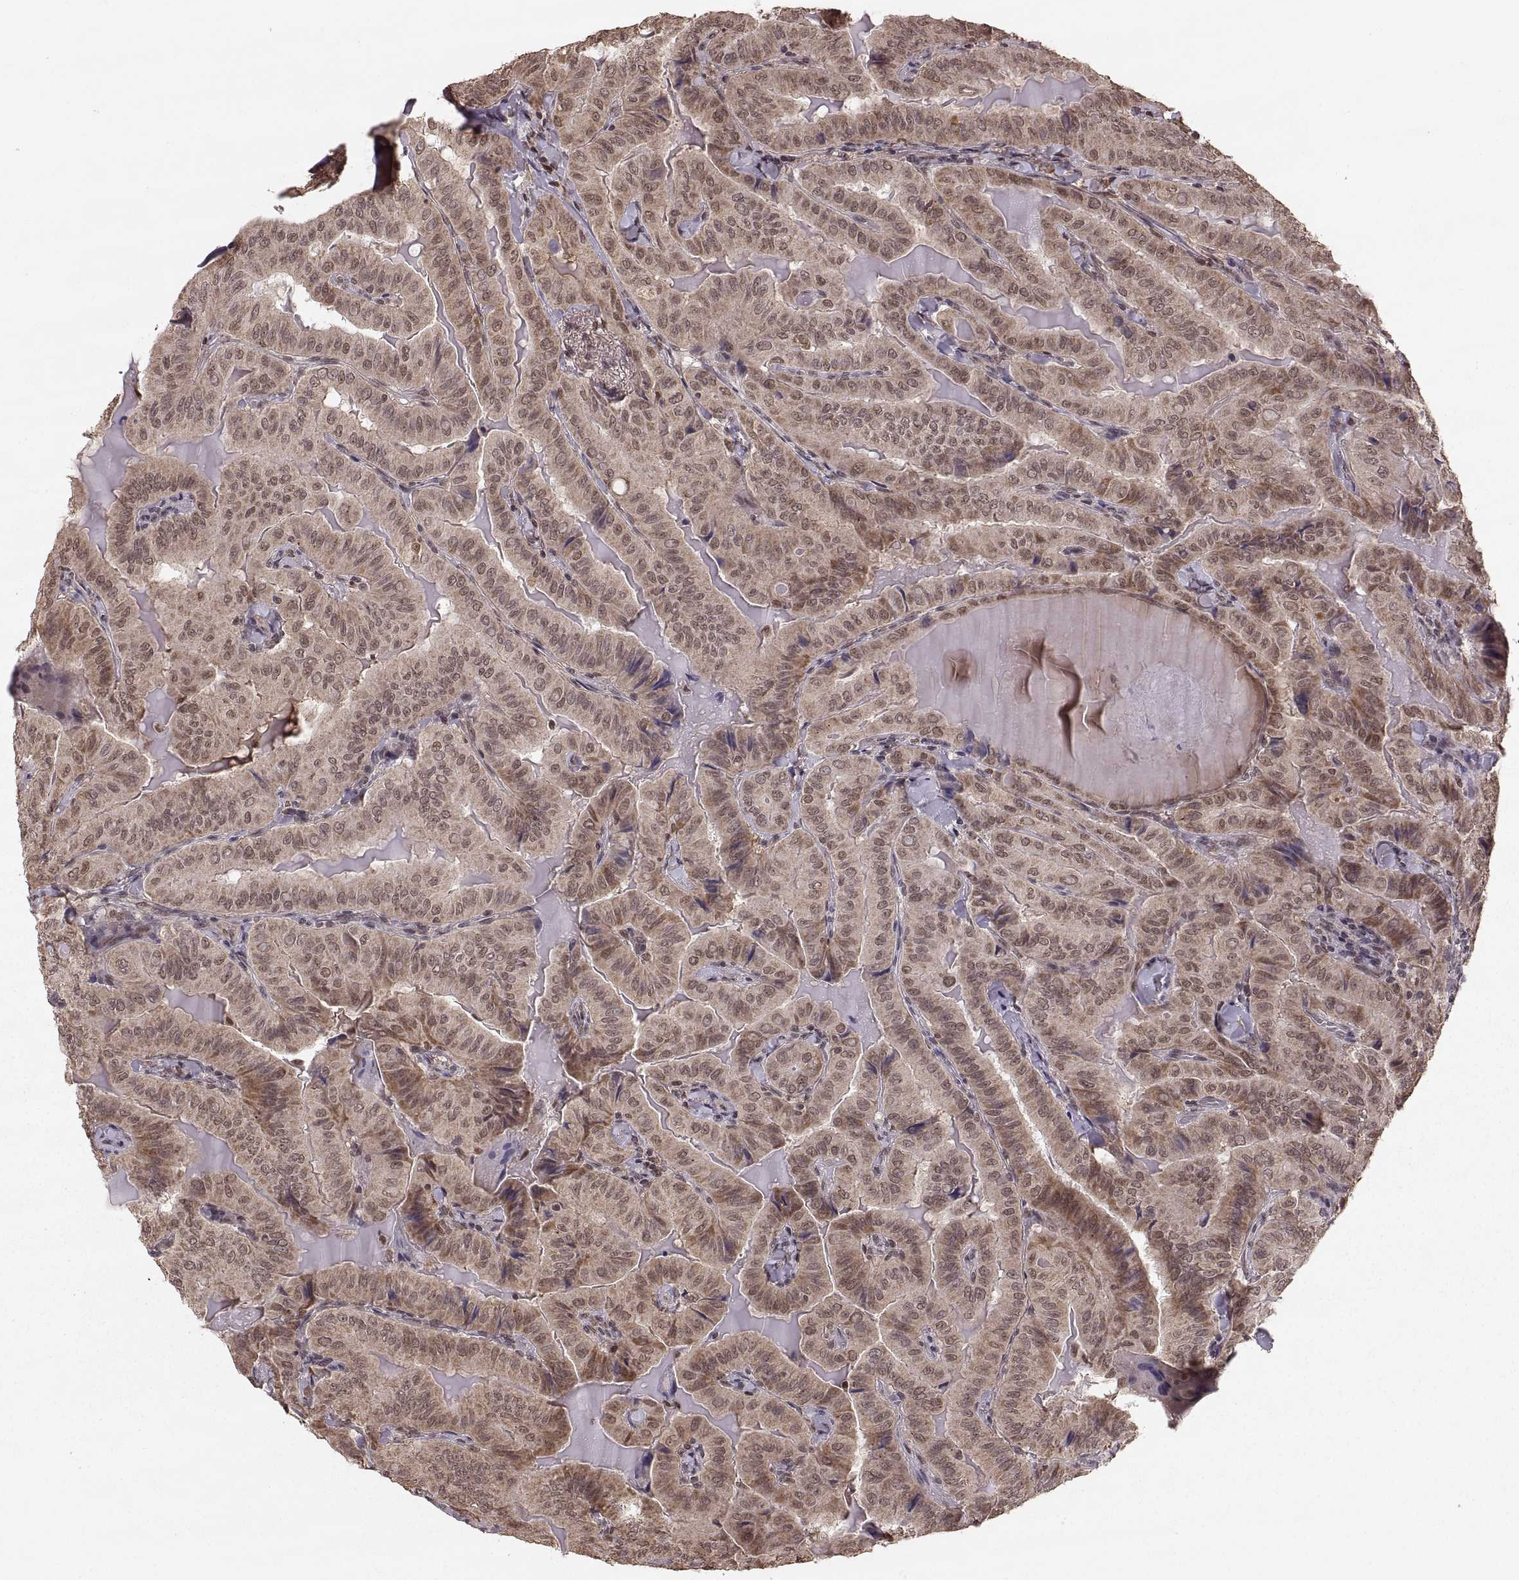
{"staining": {"intensity": "moderate", "quantity": ">75%", "location": "cytoplasmic/membranous"}, "tissue": "thyroid cancer", "cell_type": "Tumor cells", "image_type": "cancer", "snomed": [{"axis": "morphology", "description": "Papillary adenocarcinoma, NOS"}, {"axis": "topography", "description": "Thyroid gland"}], "caption": "Thyroid cancer (papillary adenocarcinoma) tissue displays moderate cytoplasmic/membranous expression in approximately >75% of tumor cells", "gene": "RFT1", "patient": {"sex": "female", "age": 68}}